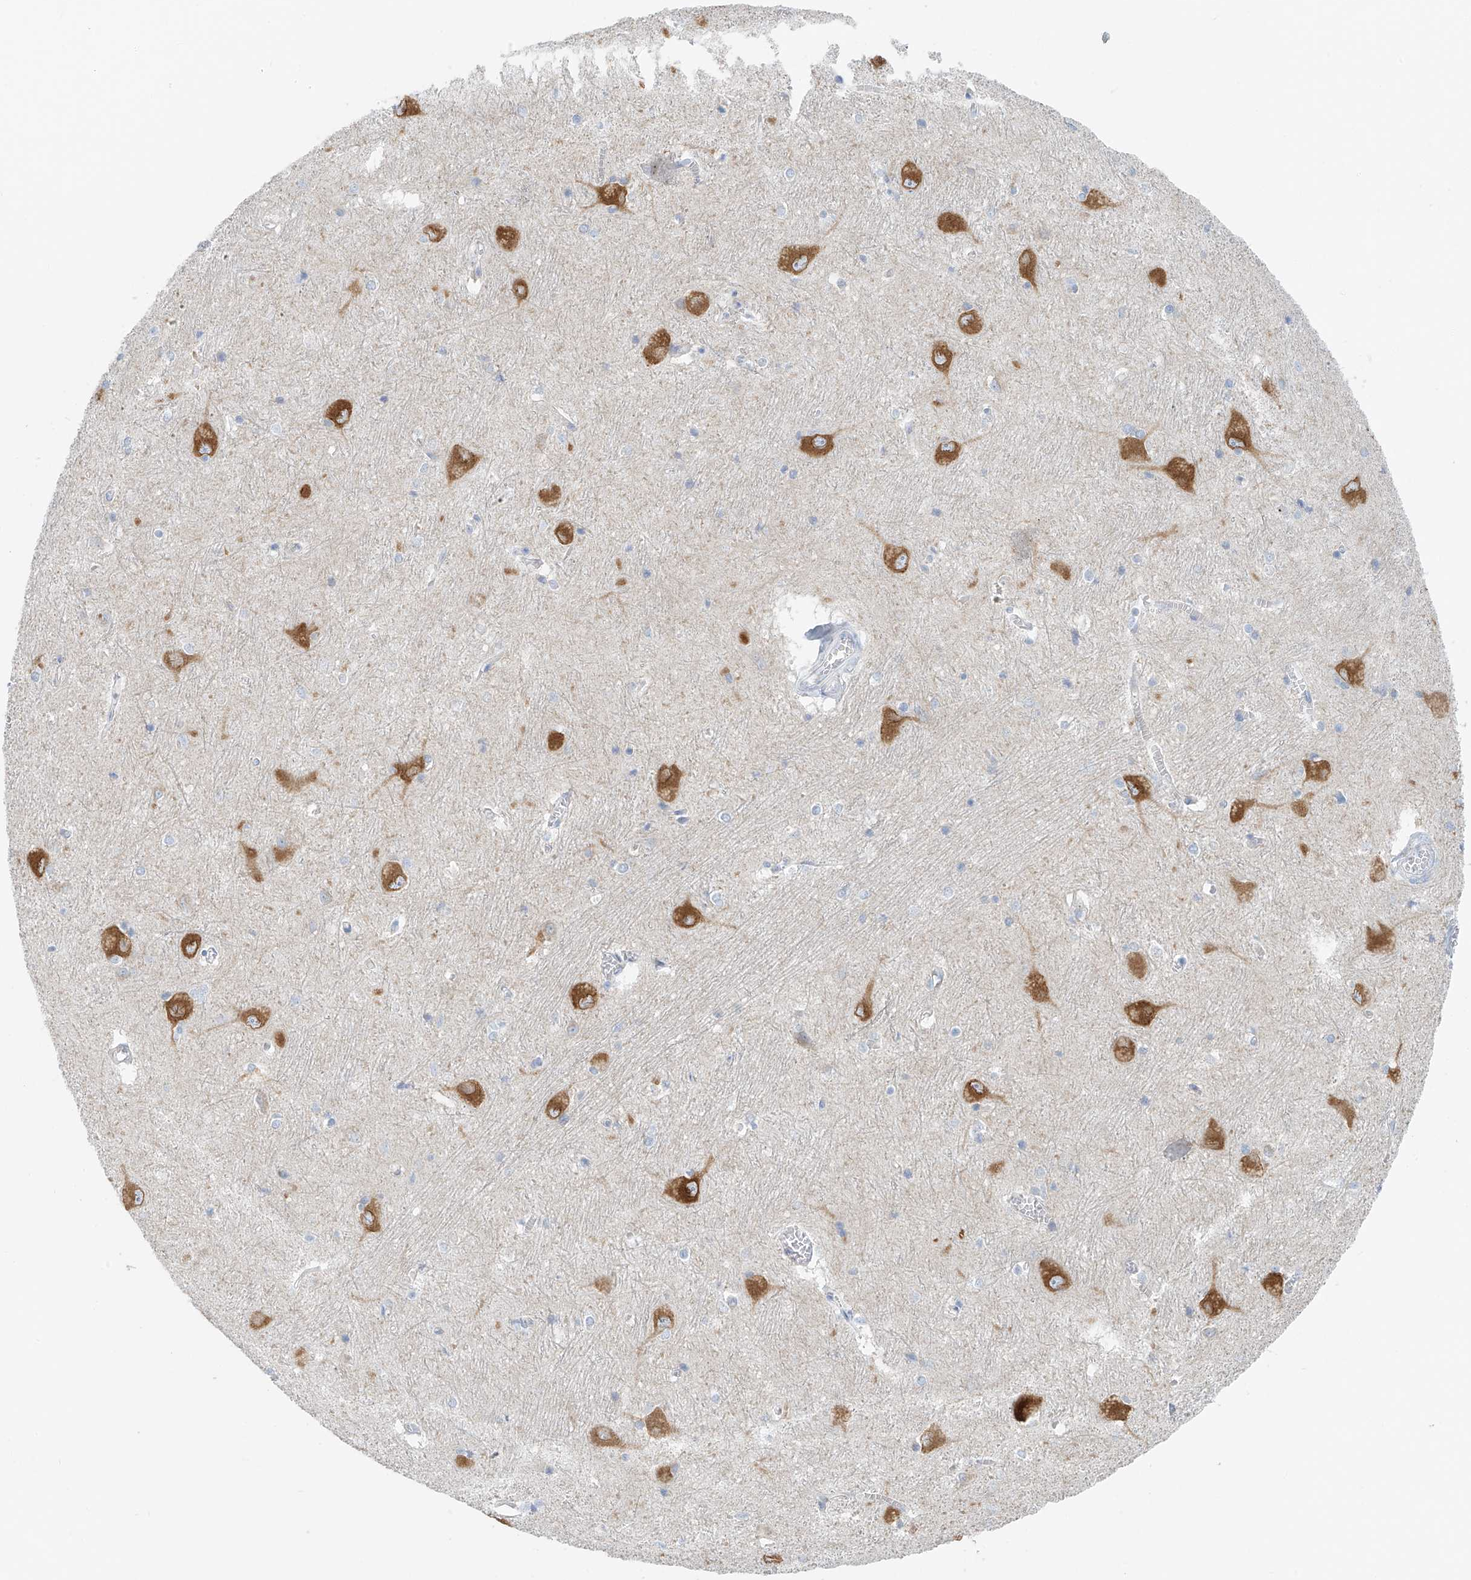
{"staining": {"intensity": "negative", "quantity": "none", "location": "none"}, "tissue": "caudate", "cell_type": "Glial cells", "image_type": "normal", "snomed": [{"axis": "morphology", "description": "Normal tissue, NOS"}, {"axis": "topography", "description": "Lateral ventricle wall"}], "caption": "The image exhibits no staining of glial cells in unremarkable caudate. (DAB (3,3'-diaminobenzidine) immunohistochemistry (IHC) visualized using brightfield microscopy, high magnification).", "gene": "POMGNT2", "patient": {"sex": "male", "age": 37}}